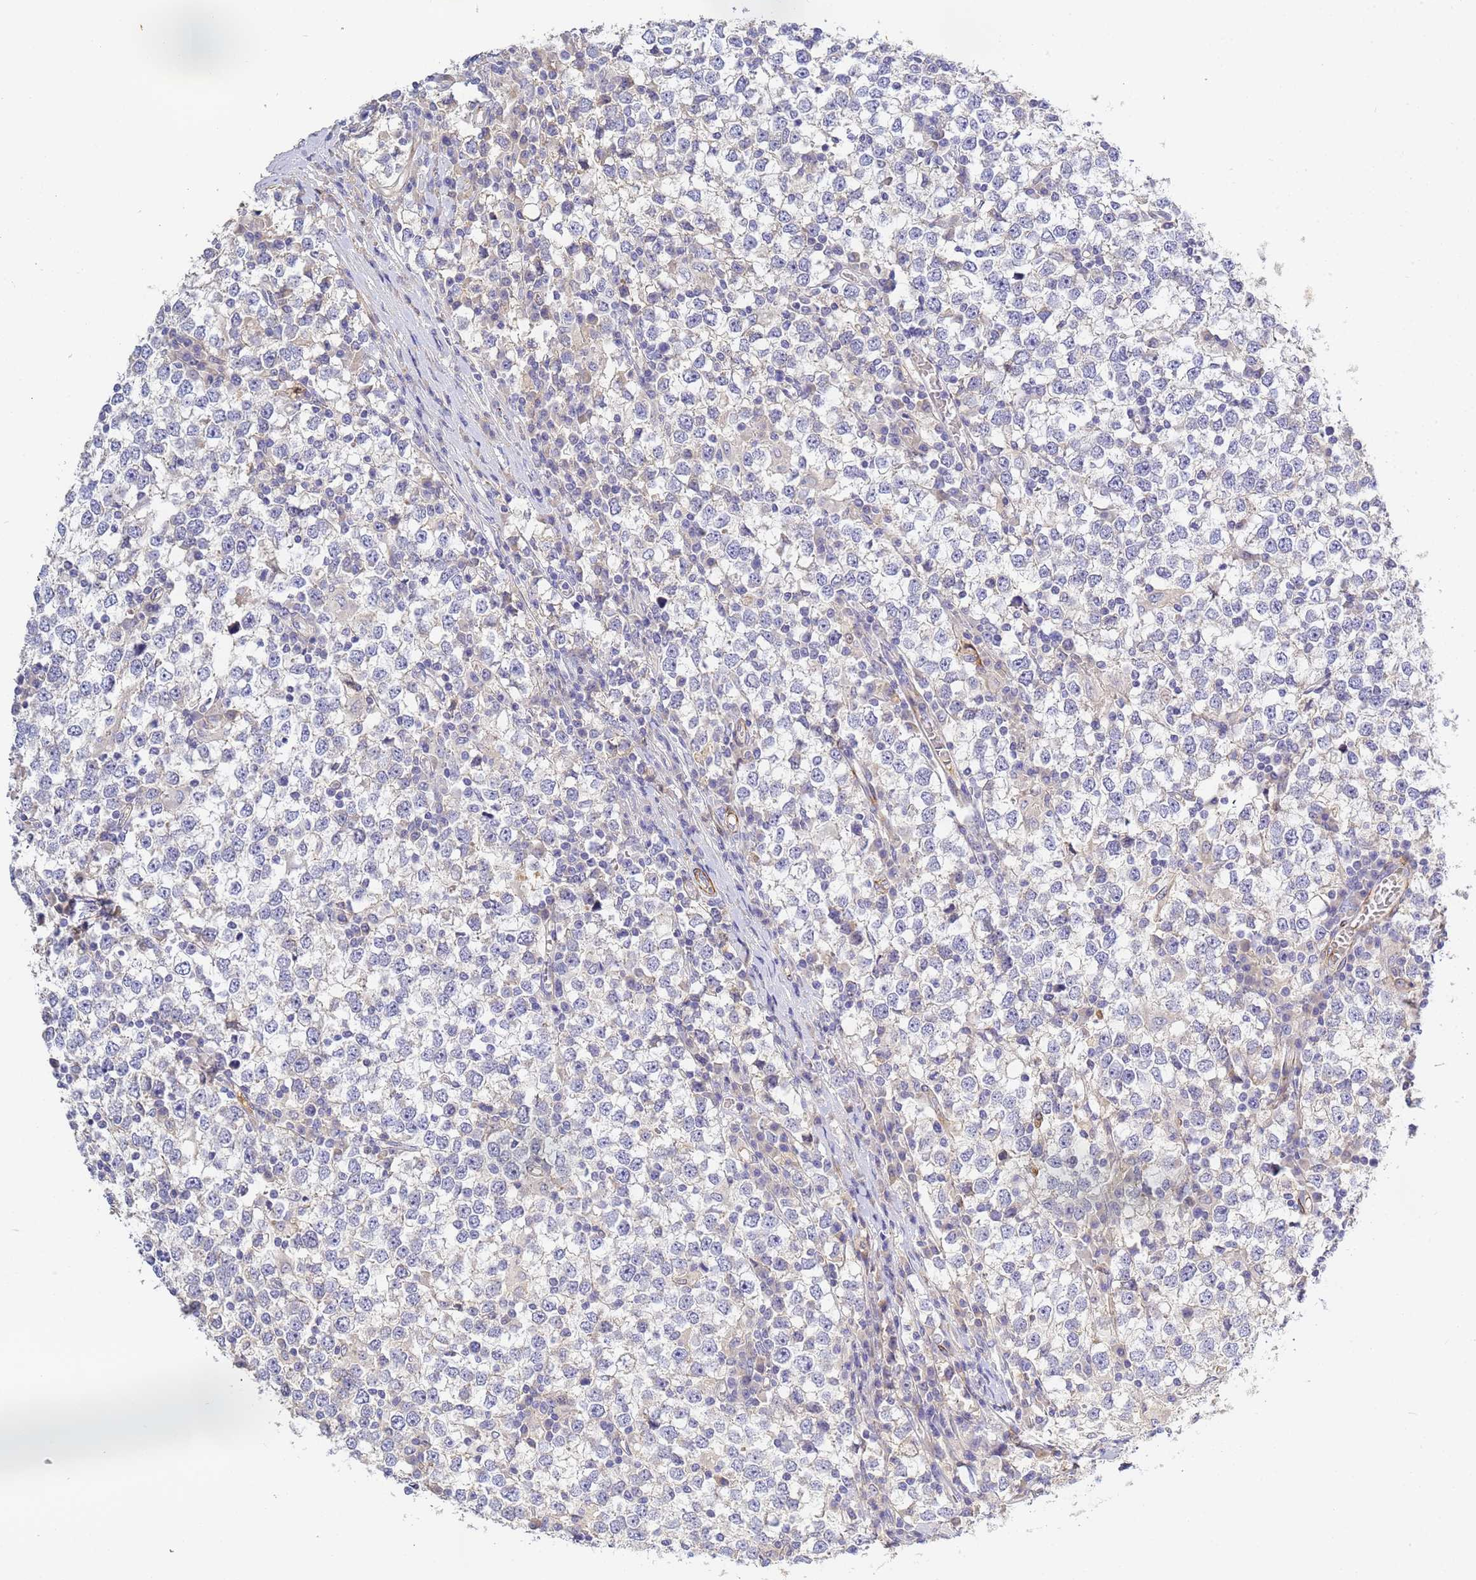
{"staining": {"intensity": "negative", "quantity": "none", "location": "none"}, "tissue": "testis cancer", "cell_type": "Tumor cells", "image_type": "cancer", "snomed": [{"axis": "morphology", "description": "Seminoma, NOS"}, {"axis": "topography", "description": "Testis"}], "caption": "Testis seminoma stained for a protein using immunohistochemistry (IHC) displays no expression tumor cells.", "gene": "CFH", "patient": {"sex": "male", "age": 65}}